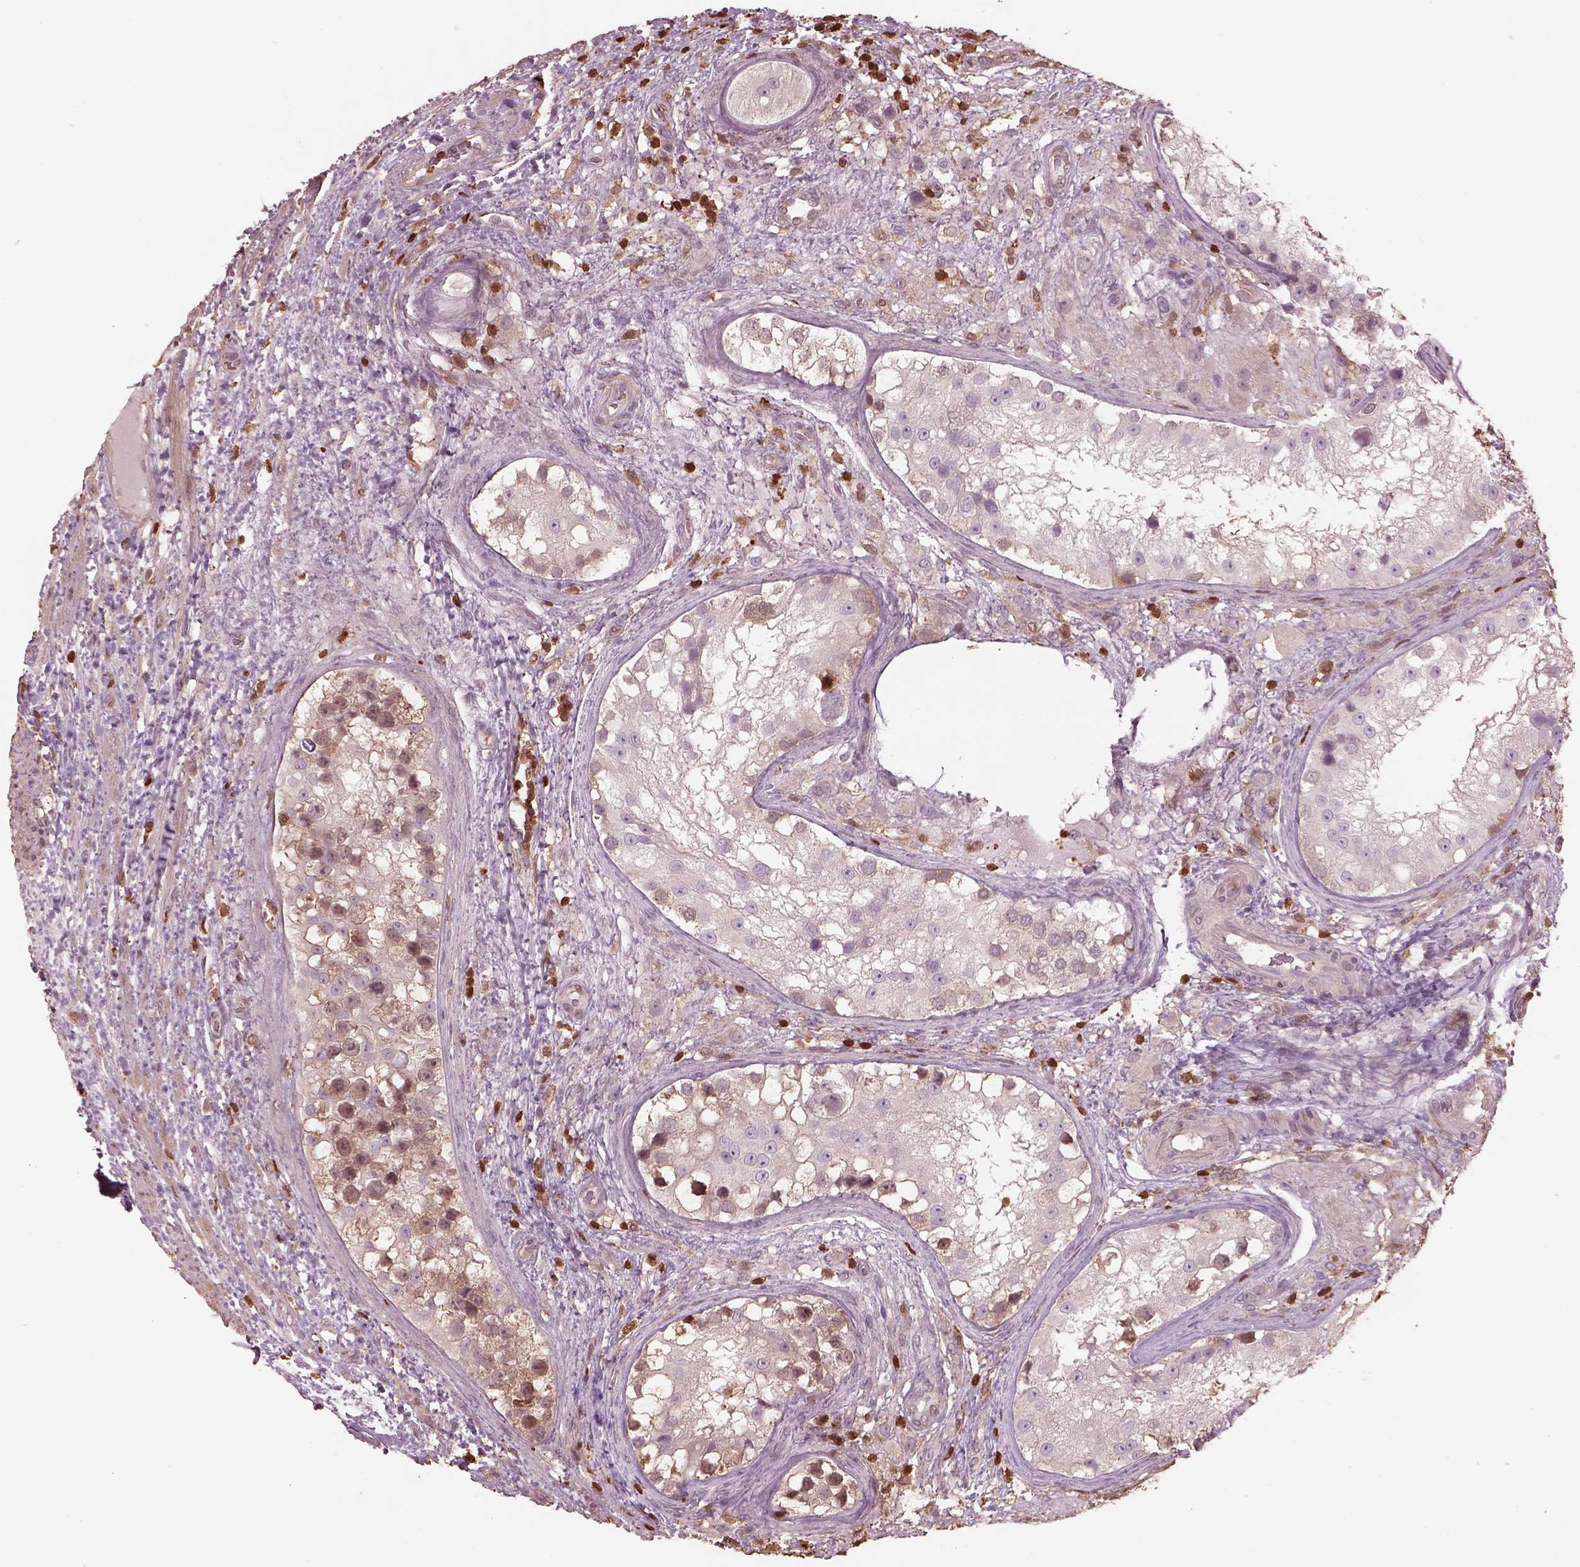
{"staining": {"intensity": "weak", "quantity": "25%-75%", "location": "cytoplasmic/membranous,nuclear"}, "tissue": "testis cancer", "cell_type": "Tumor cells", "image_type": "cancer", "snomed": [{"axis": "morphology", "description": "Carcinoma, Embryonal, NOS"}, {"axis": "topography", "description": "Testis"}], "caption": "High-magnification brightfield microscopy of testis cancer stained with DAB (brown) and counterstained with hematoxylin (blue). tumor cells exhibit weak cytoplasmic/membranous and nuclear expression is identified in about25%-75% of cells. Ihc stains the protein in brown and the nuclei are stained blue.", "gene": "IL31RA", "patient": {"sex": "male", "age": 24}}